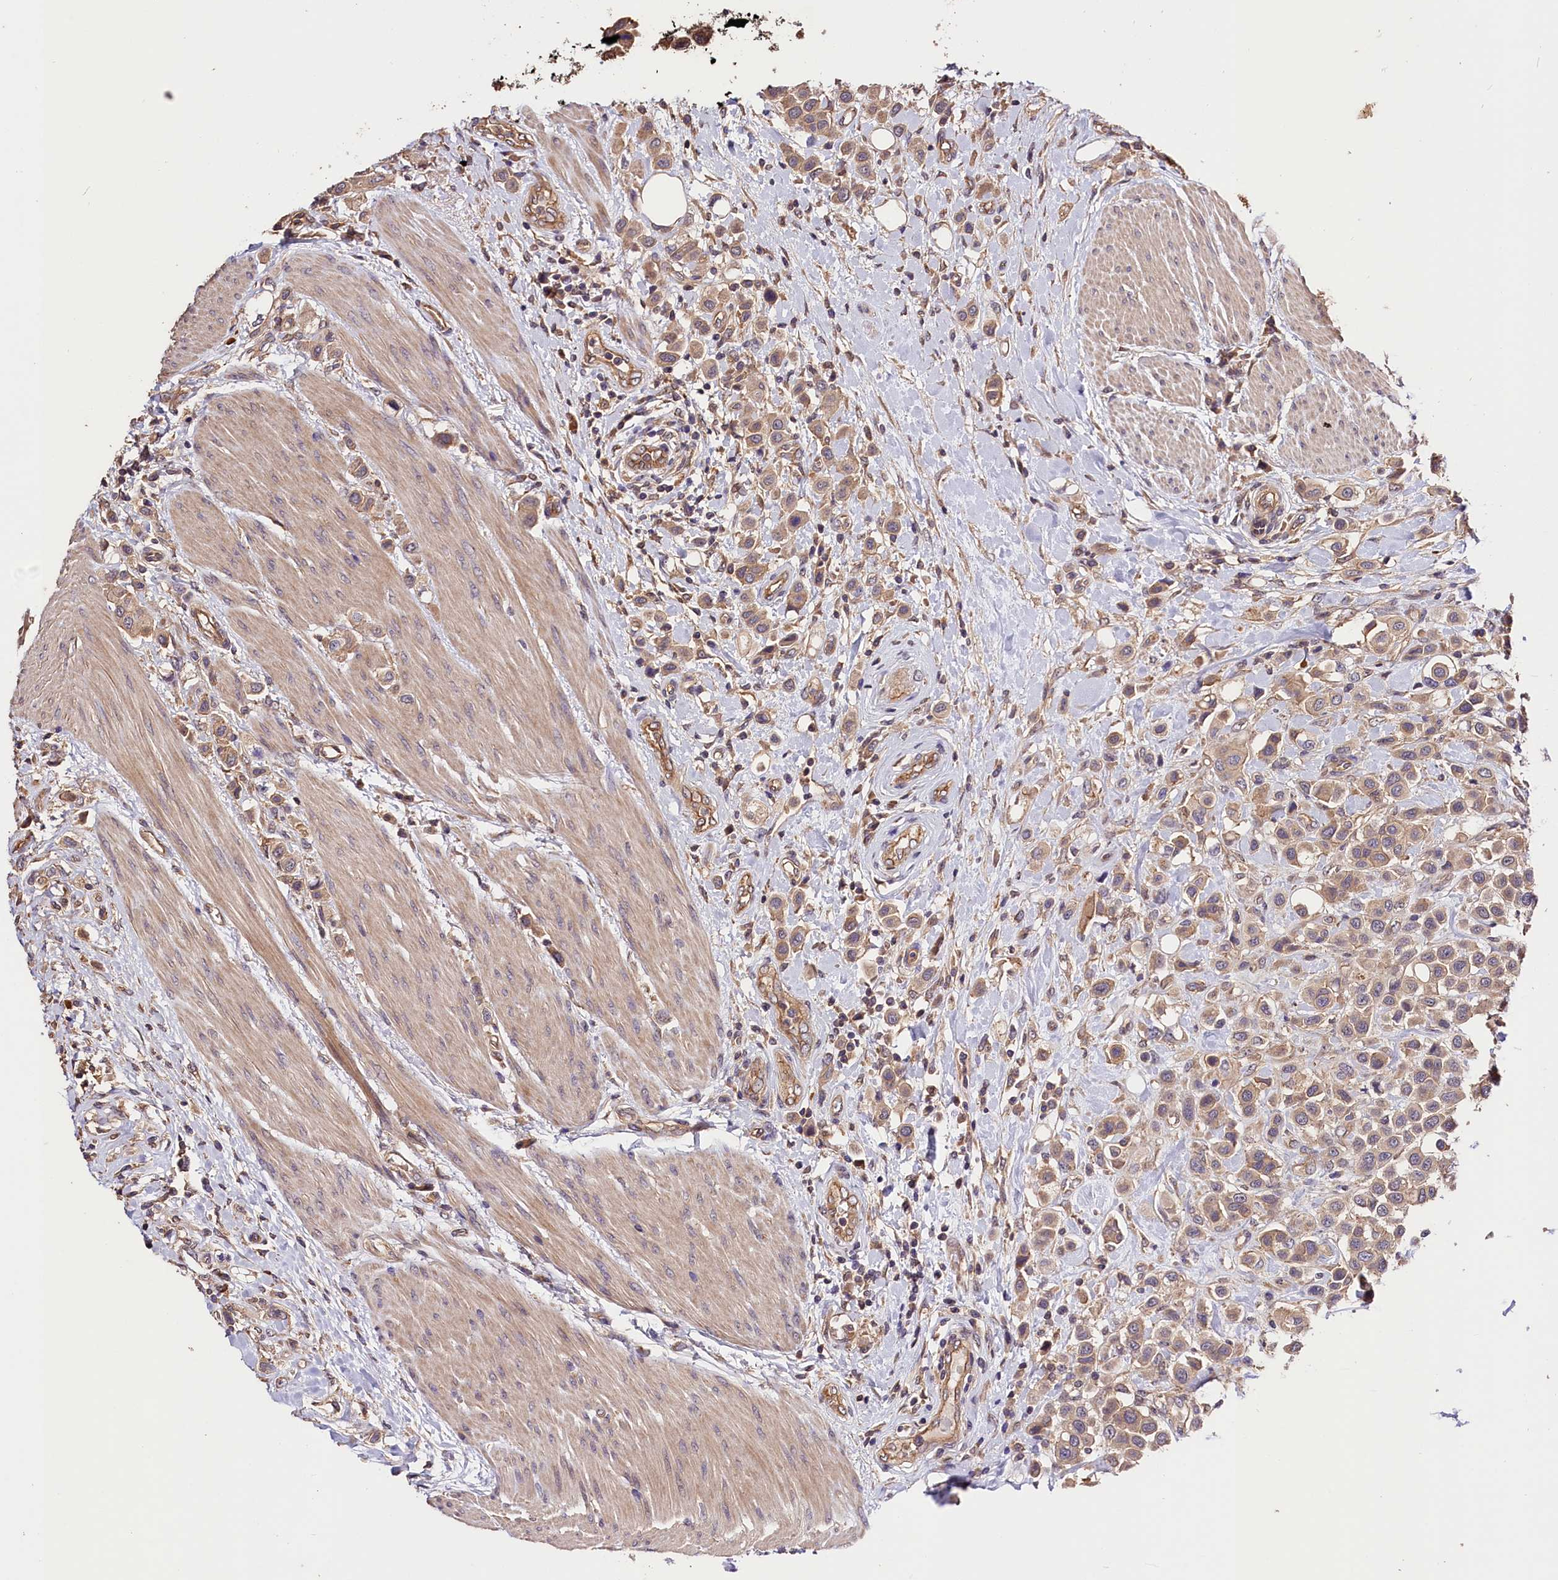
{"staining": {"intensity": "weak", "quantity": "25%-75%", "location": "cytoplasmic/membranous"}, "tissue": "urothelial cancer", "cell_type": "Tumor cells", "image_type": "cancer", "snomed": [{"axis": "morphology", "description": "Urothelial carcinoma, High grade"}, {"axis": "topography", "description": "Urinary bladder"}], "caption": "An immunohistochemistry (IHC) histopathology image of neoplastic tissue is shown. Protein staining in brown labels weak cytoplasmic/membranous positivity in urothelial cancer within tumor cells.", "gene": "CES3", "patient": {"sex": "male", "age": 50}}